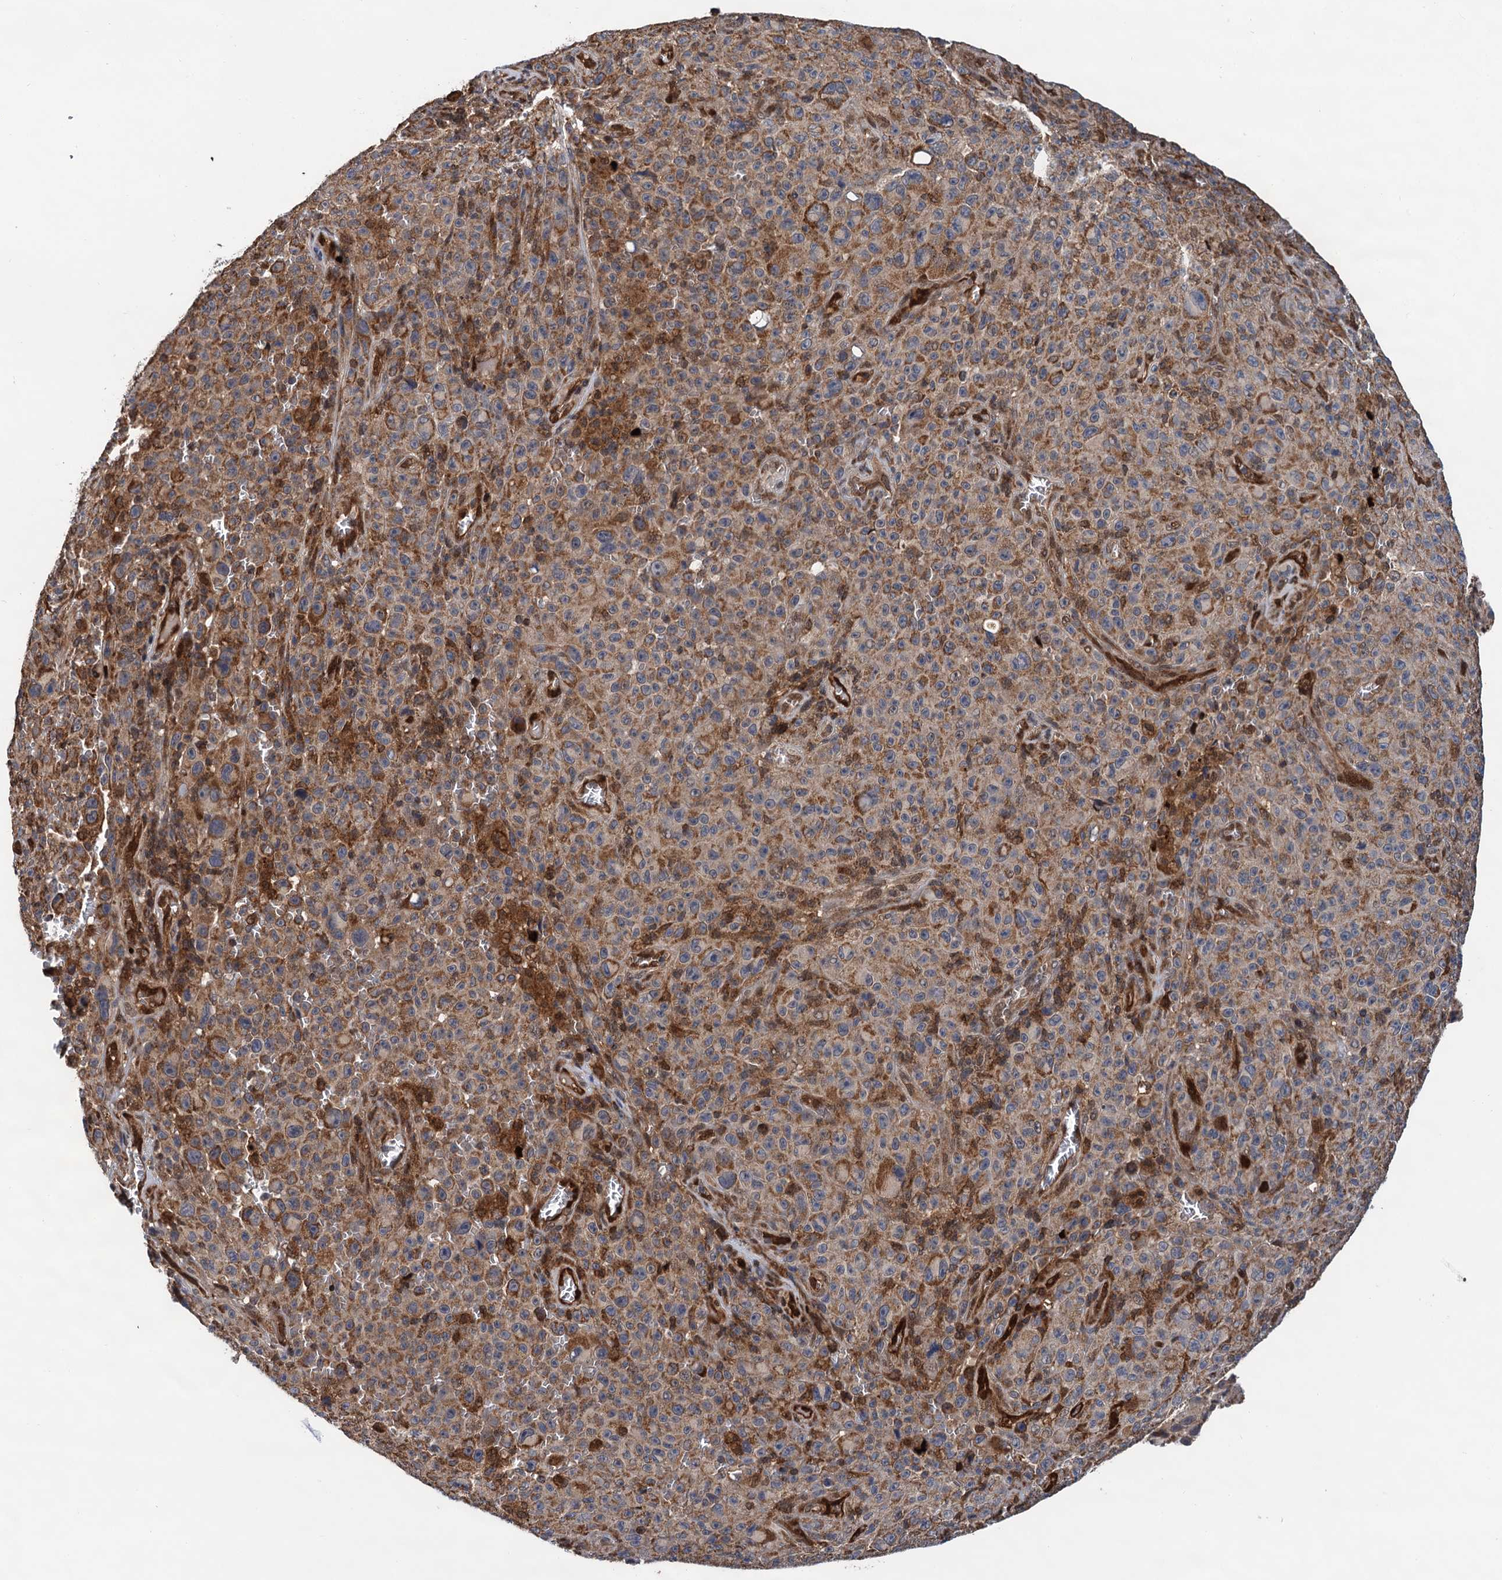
{"staining": {"intensity": "moderate", "quantity": ">75%", "location": "cytoplasmic/membranous"}, "tissue": "melanoma", "cell_type": "Tumor cells", "image_type": "cancer", "snomed": [{"axis": "morphology", "description": "Malignant melanoma, NOS"}, {"axis": "topography", "description": "Skin"}], "caption": "Immunohistochemical staining of human malignant melanoma exhibits medium levels of moderate cytoplasmic/membranous staining in approximately >75% of tumor cells.", "gene": "CMPK2", "patient": {"sex": "female", "age": 82}}